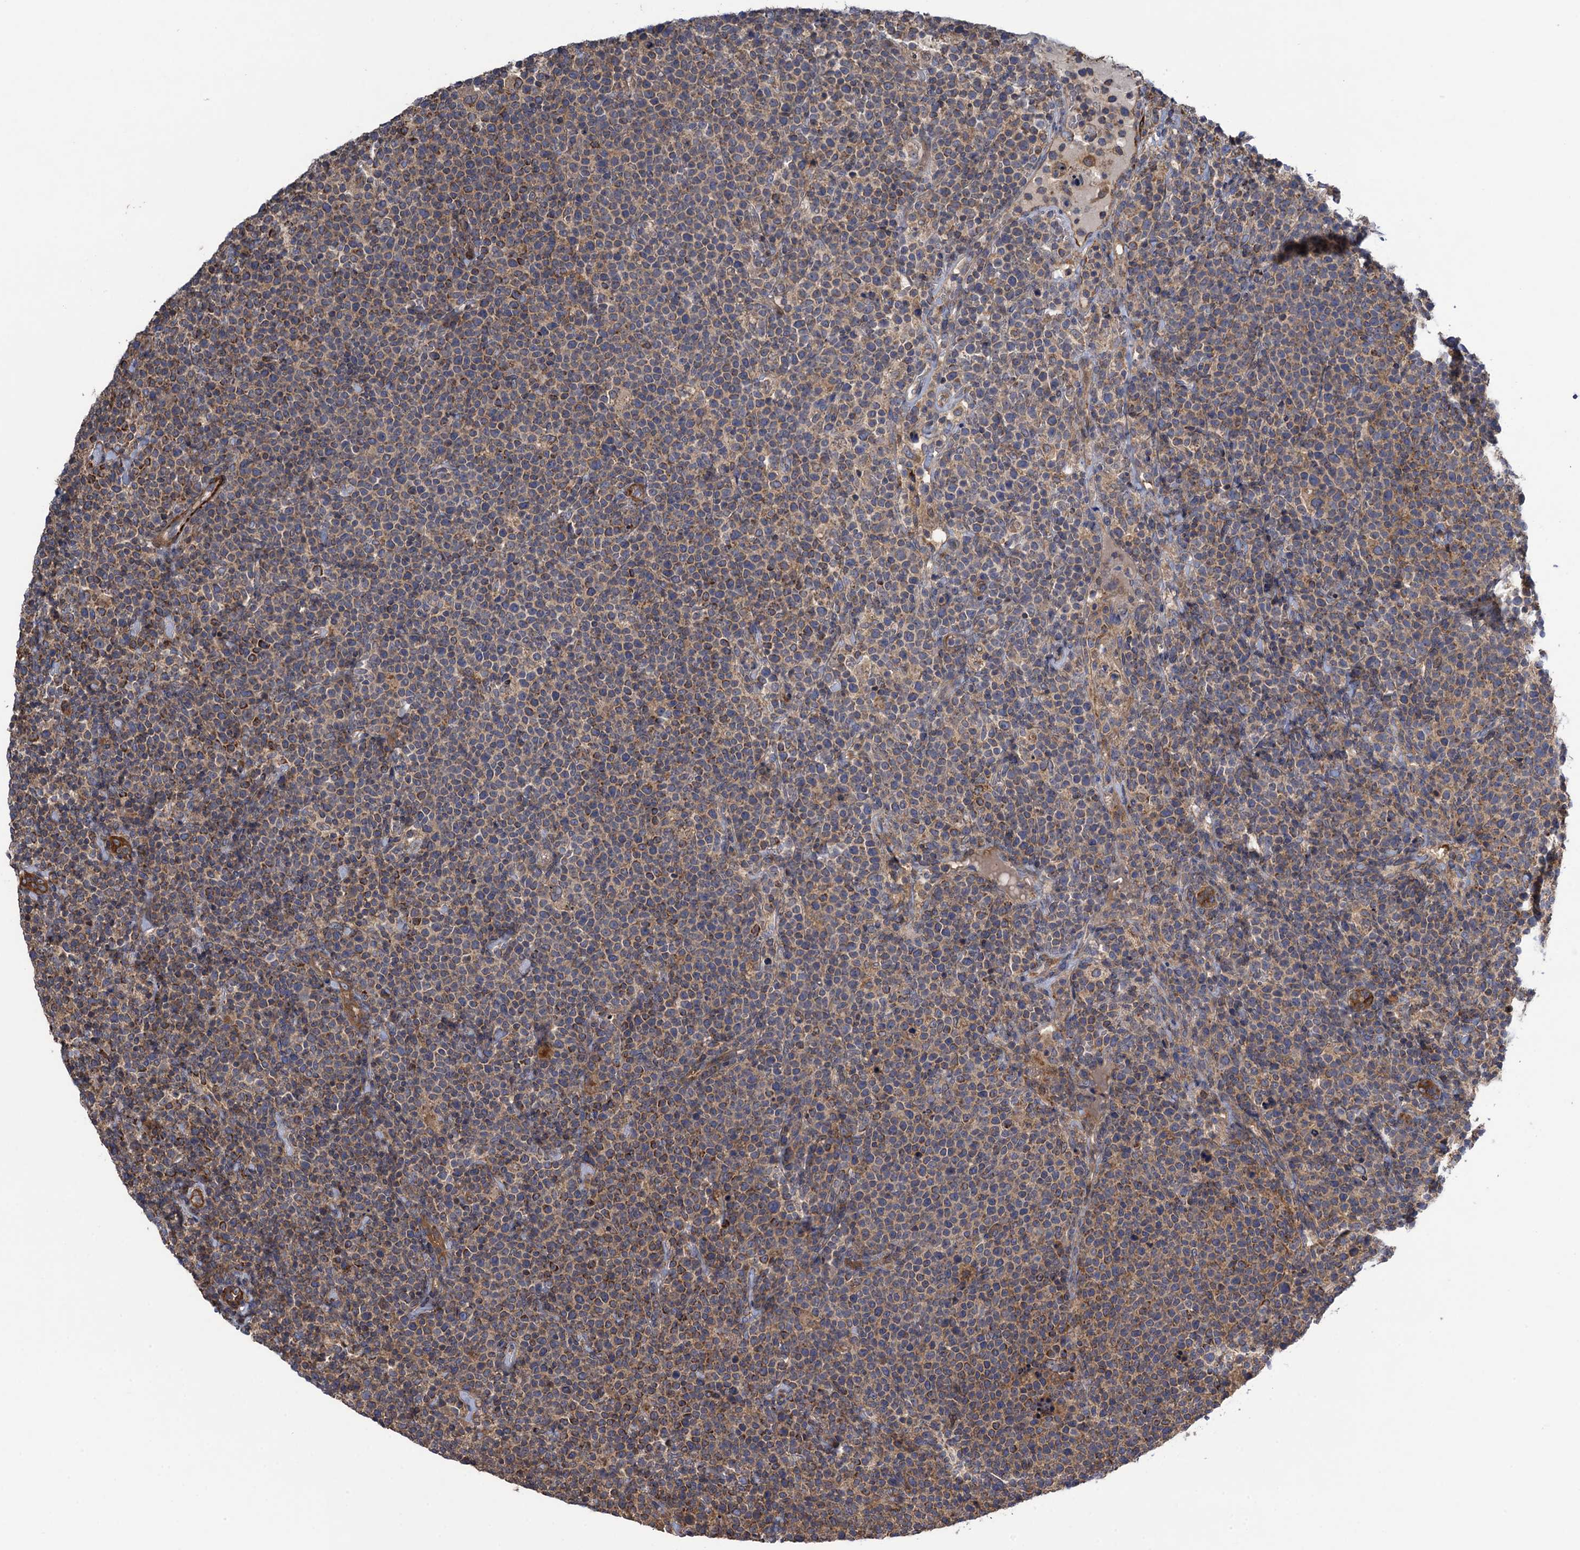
{"staining": {"intensity": "moderate", "quantity": "<25%", "location": "cytoplasmic/membranous"}, "tissue": "lymphoma", "cell_type": "Tumor cells", "image_type": "cancer", "snomed": [{"axis": "morphology", "description": "Malignant lymphoma, non-Hodgkin's type, High grade"}, {"axis": "topography", "description": "Lymph node"}], "caption": "A brown stain labels moderate cytoplasmic/membranous expression of a protein in high-grade malignant lymphoma, non-Hodgkin's type tumor cells.", "gene": "WDR88", "patient": {"sex": "male", "age": 61}}